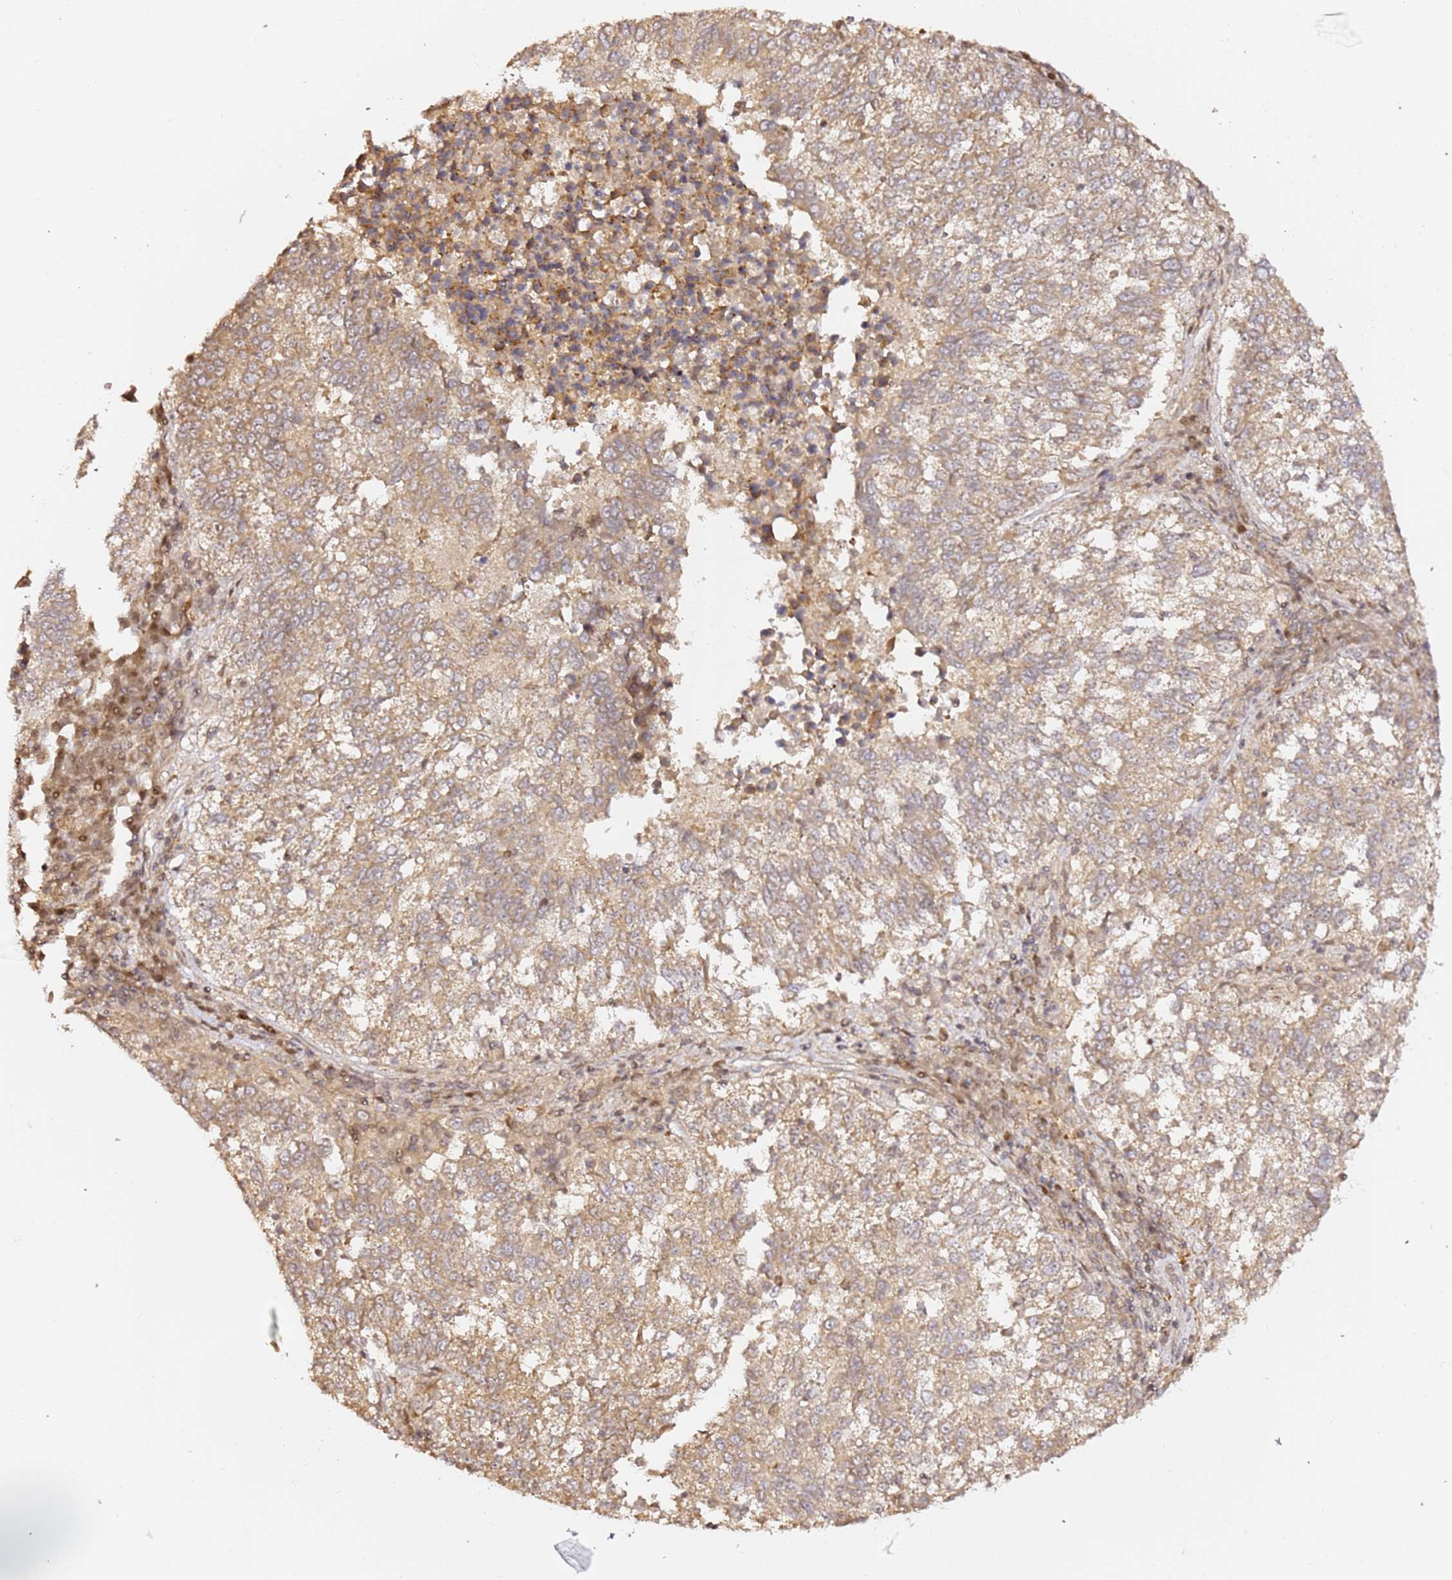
{"staining": {"intensity": "moderate", "quantity": ">75%", "location": "cytoplasmic/membranous"}, "tissue": "lung cancer", "cell_type": "Tumor cells", "image_type": "cancer", "snomed": [{"axis": "morphology", "description": "Squamous cell carcinoma, NOS"}, {"axis": "topography", "description": "Lung"}], "caption": "Lung cancer stained with a brown dye displays moderate cytoplasmic/membranous positive positivity in approximately >75% of tumor cells.", "gene": "OR5V1", "patient": {"sex": "male", "age": 73}}